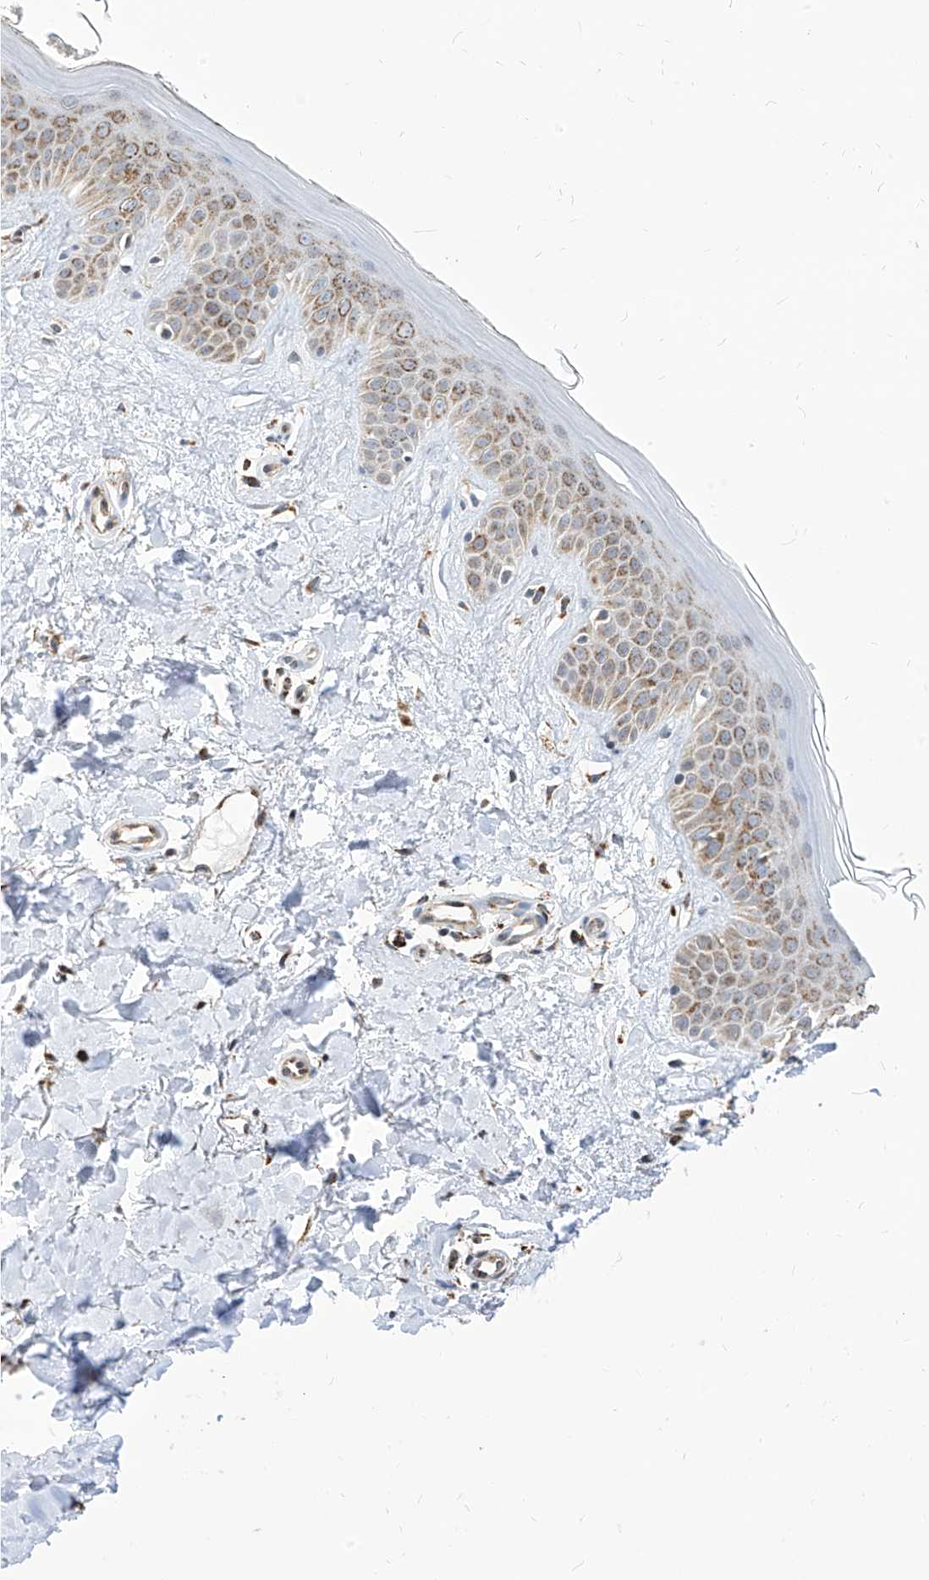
{"staining": {"intensity": "moderate", "quantity": ">75%", "location": "cytoplasmic/membranous"}, "tissue": "skin", "cell_type": "Fibroblasts", "image_type": "normal", "snomed": [{"axis": "morphology", "description": "Normal tissue, NOS"}, {"axis": "topography", "description": "Skin"}], "caption": "The histopathology image shows staining of benign skin, revealing moderate cytoplasmic/membranous protein positivity (brown color) within fibroblasts.", "gene": "TTLL8", "patient": {"sex": "female", "age": 64}}